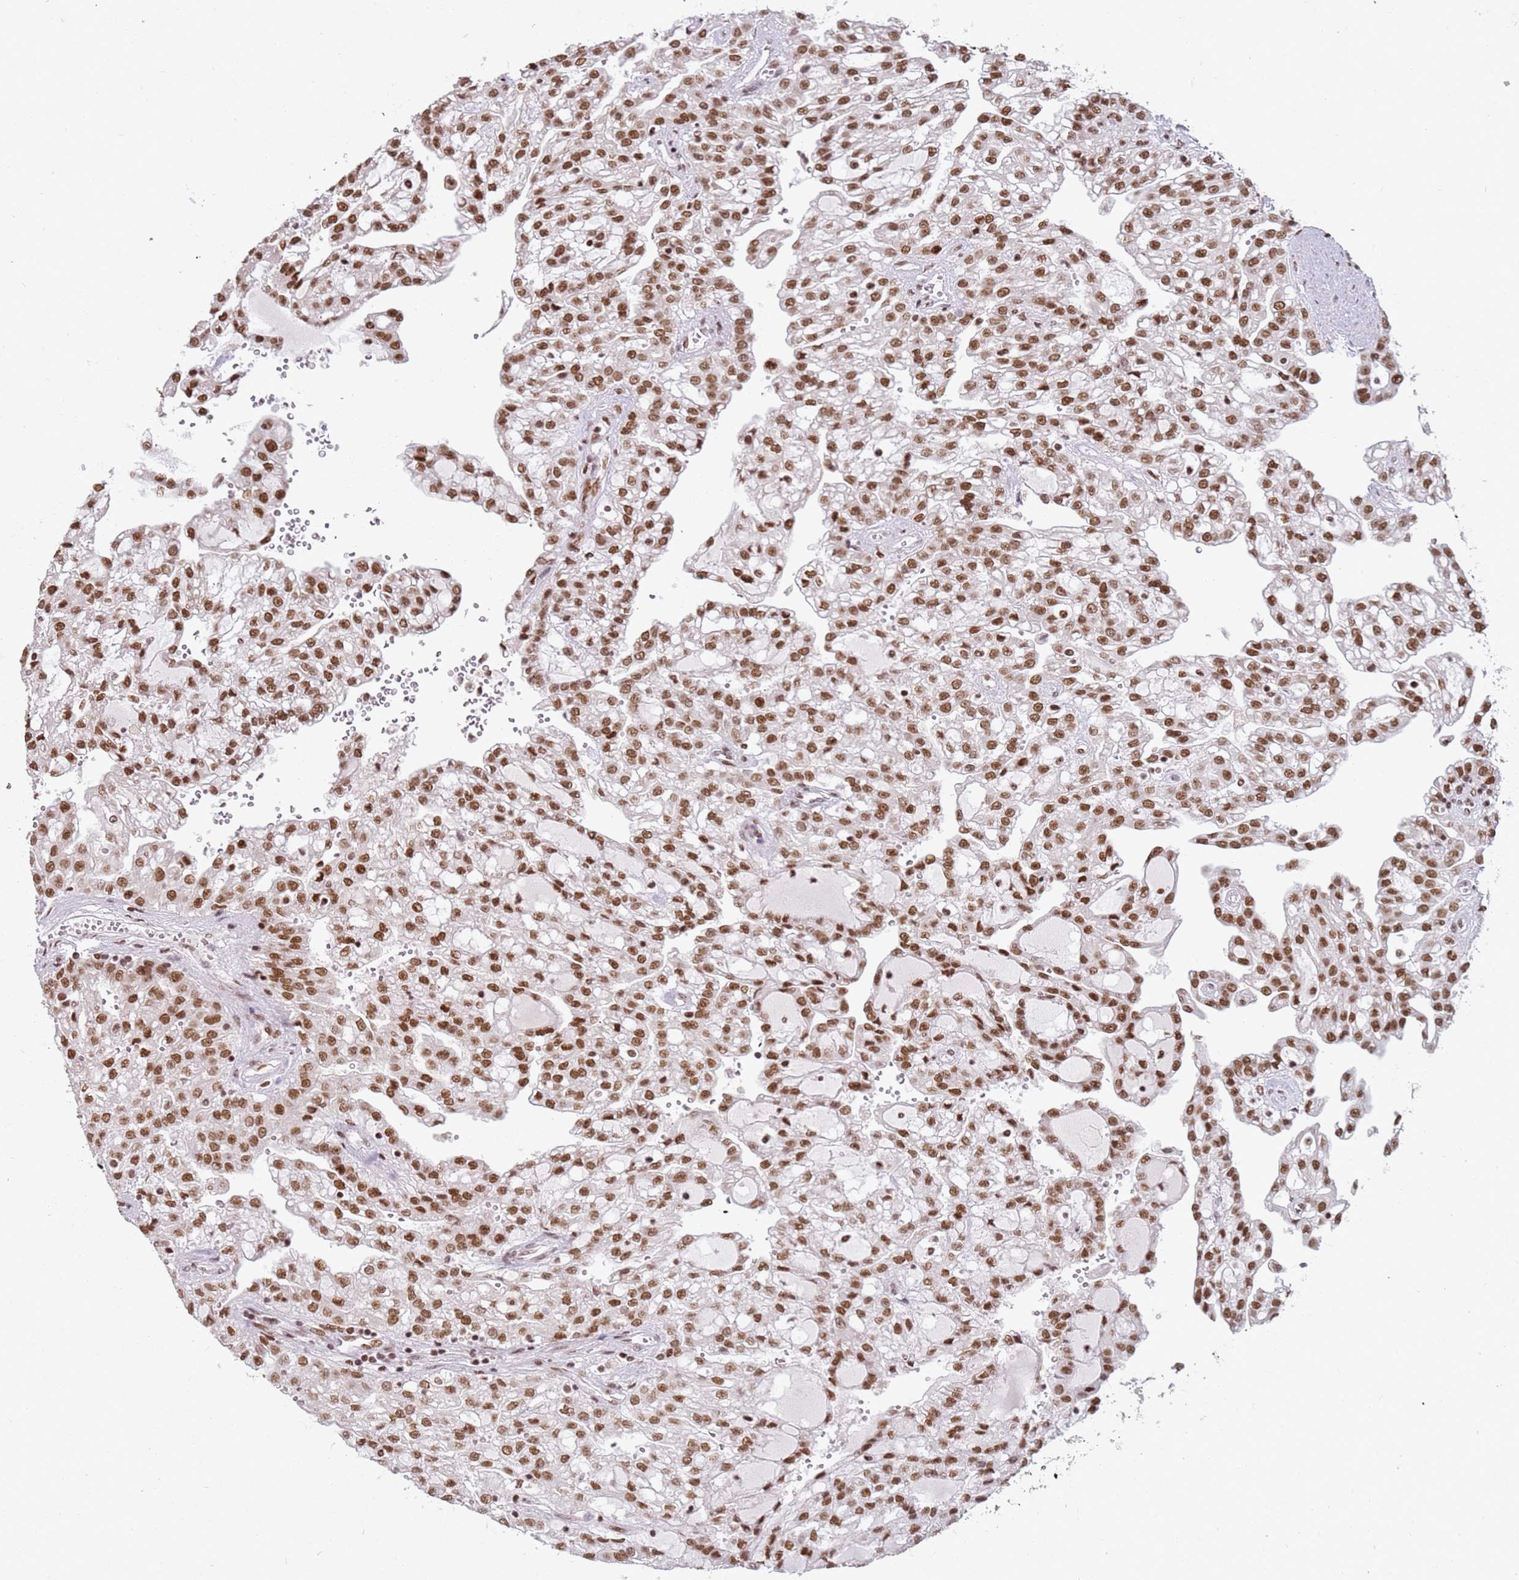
{"staining": {"intensity": "moderate", "quantity": ">75%", "location": "nuclear"}, "tissue": "renal cancer", "cell_type": "Tumor cells", "image_type": "cancer", "snomed": [{"axis": "morphology", "description": "Adenocarcinoma, NOS"}, {"axis": "topography", "description": "Kidney"}], "caption": "Protein staining of renal cancer (adenocarcinoma) tissue exhibits moderate nuclear expression in approximately >75% of tumor cells.", "gene": "TENT4A", "patient": {"sex": "male", "age": 63}}